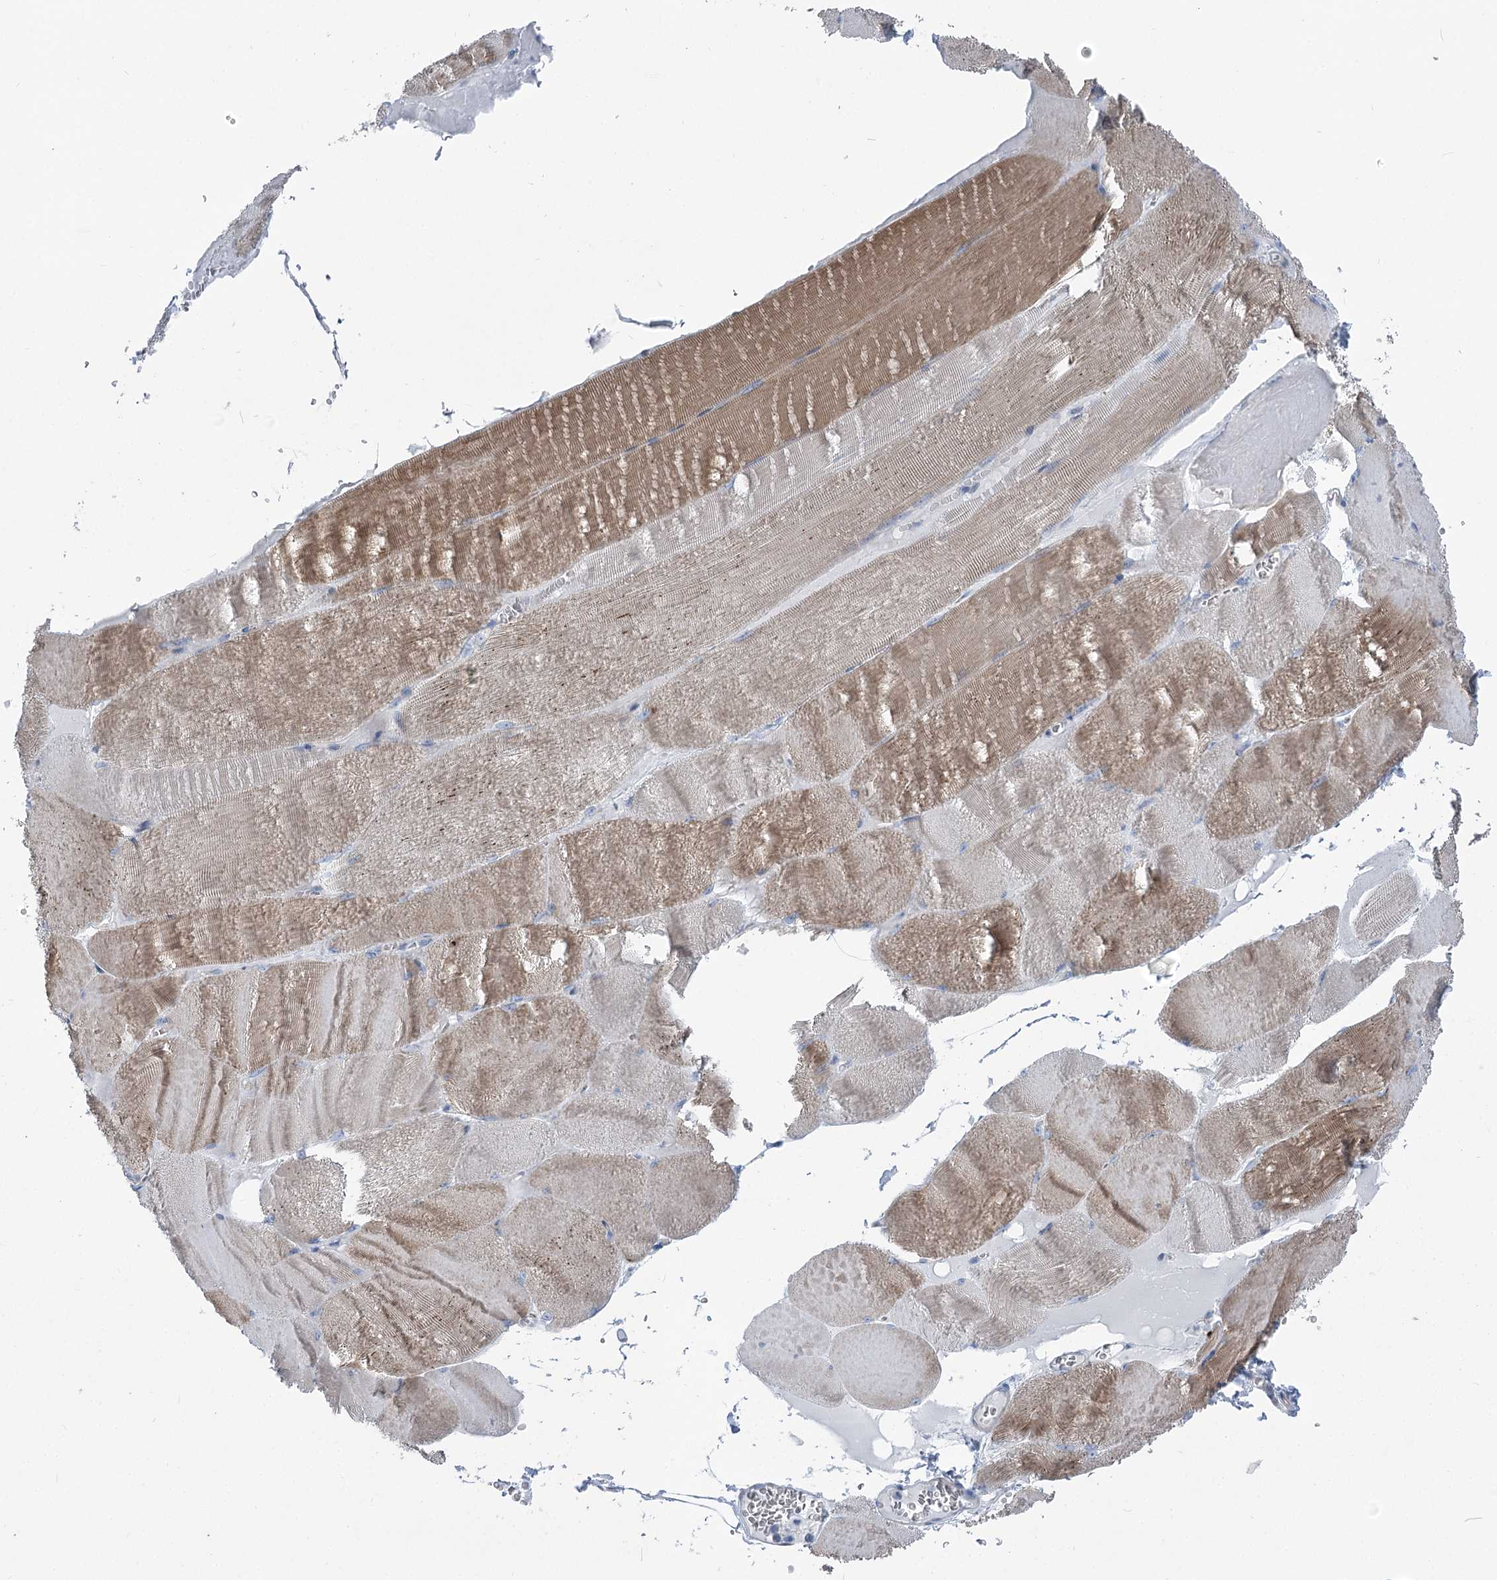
{"staining": {"intensity": "moderate", "quantity": "<25%", "location": "cytoplasmic/membranous"}, "tissue": "skeletal muscle", "cell_type": "Myocytes", "image_type": "normal", "snomed": [{"axis": "morphology", "description": "Normal tissue, NOS"}, {"axis": "morphology", "description": "Basal cell carcinoma"}, {"axis": "topography", "description": "Skeletal muscle"}], "caption": "A brown stain highlights moderate cytoplasmic/membranous positivity of a protein in myocytes of benign skeletal muscle.", "gene": "POGLUT1", "patient": {"sex": "female", "age": 64}}